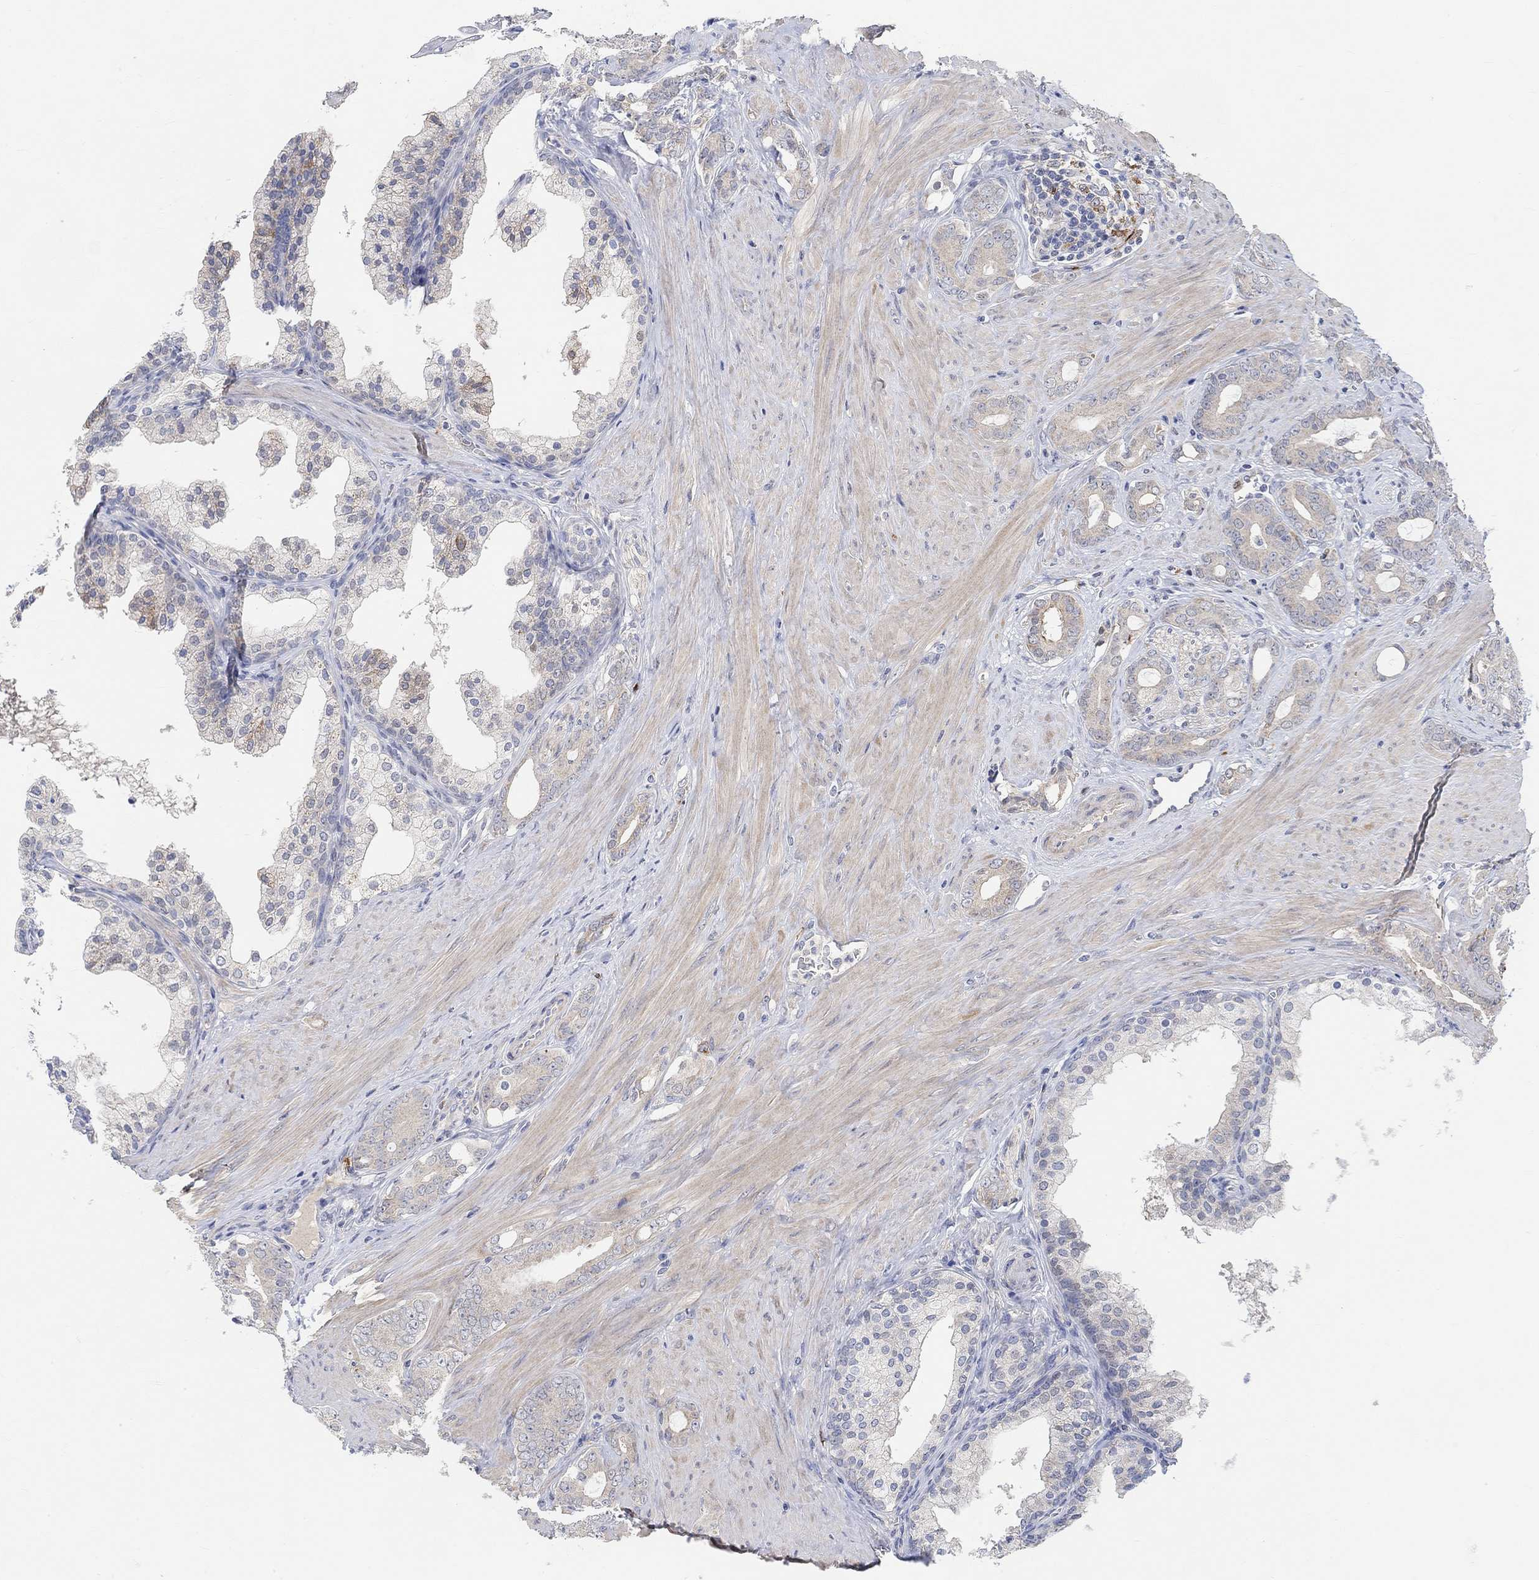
{"staining": {"intensity": "weak", "quantity": ">75%", "location": "cytoplasmic/membranous"}, "tissue": "prostate cancer", "cell_type": "Tumor cells", "image_type": "cancer", "snomed": [{"axis": "morphology", "description": "Adenocarcinoma, NOS"}, {"axis": "topography", "description": "Prostate"}], "caption": "Immunohistochemical staining of human prostate cancer (adenocarcinoma) demonstrates low levels of weak cytoplasmic/membranous protein positivity in about >75% of tumor cells.", "gene": "HCRTR1", "patient": {"sex": "male", "age": 55}}